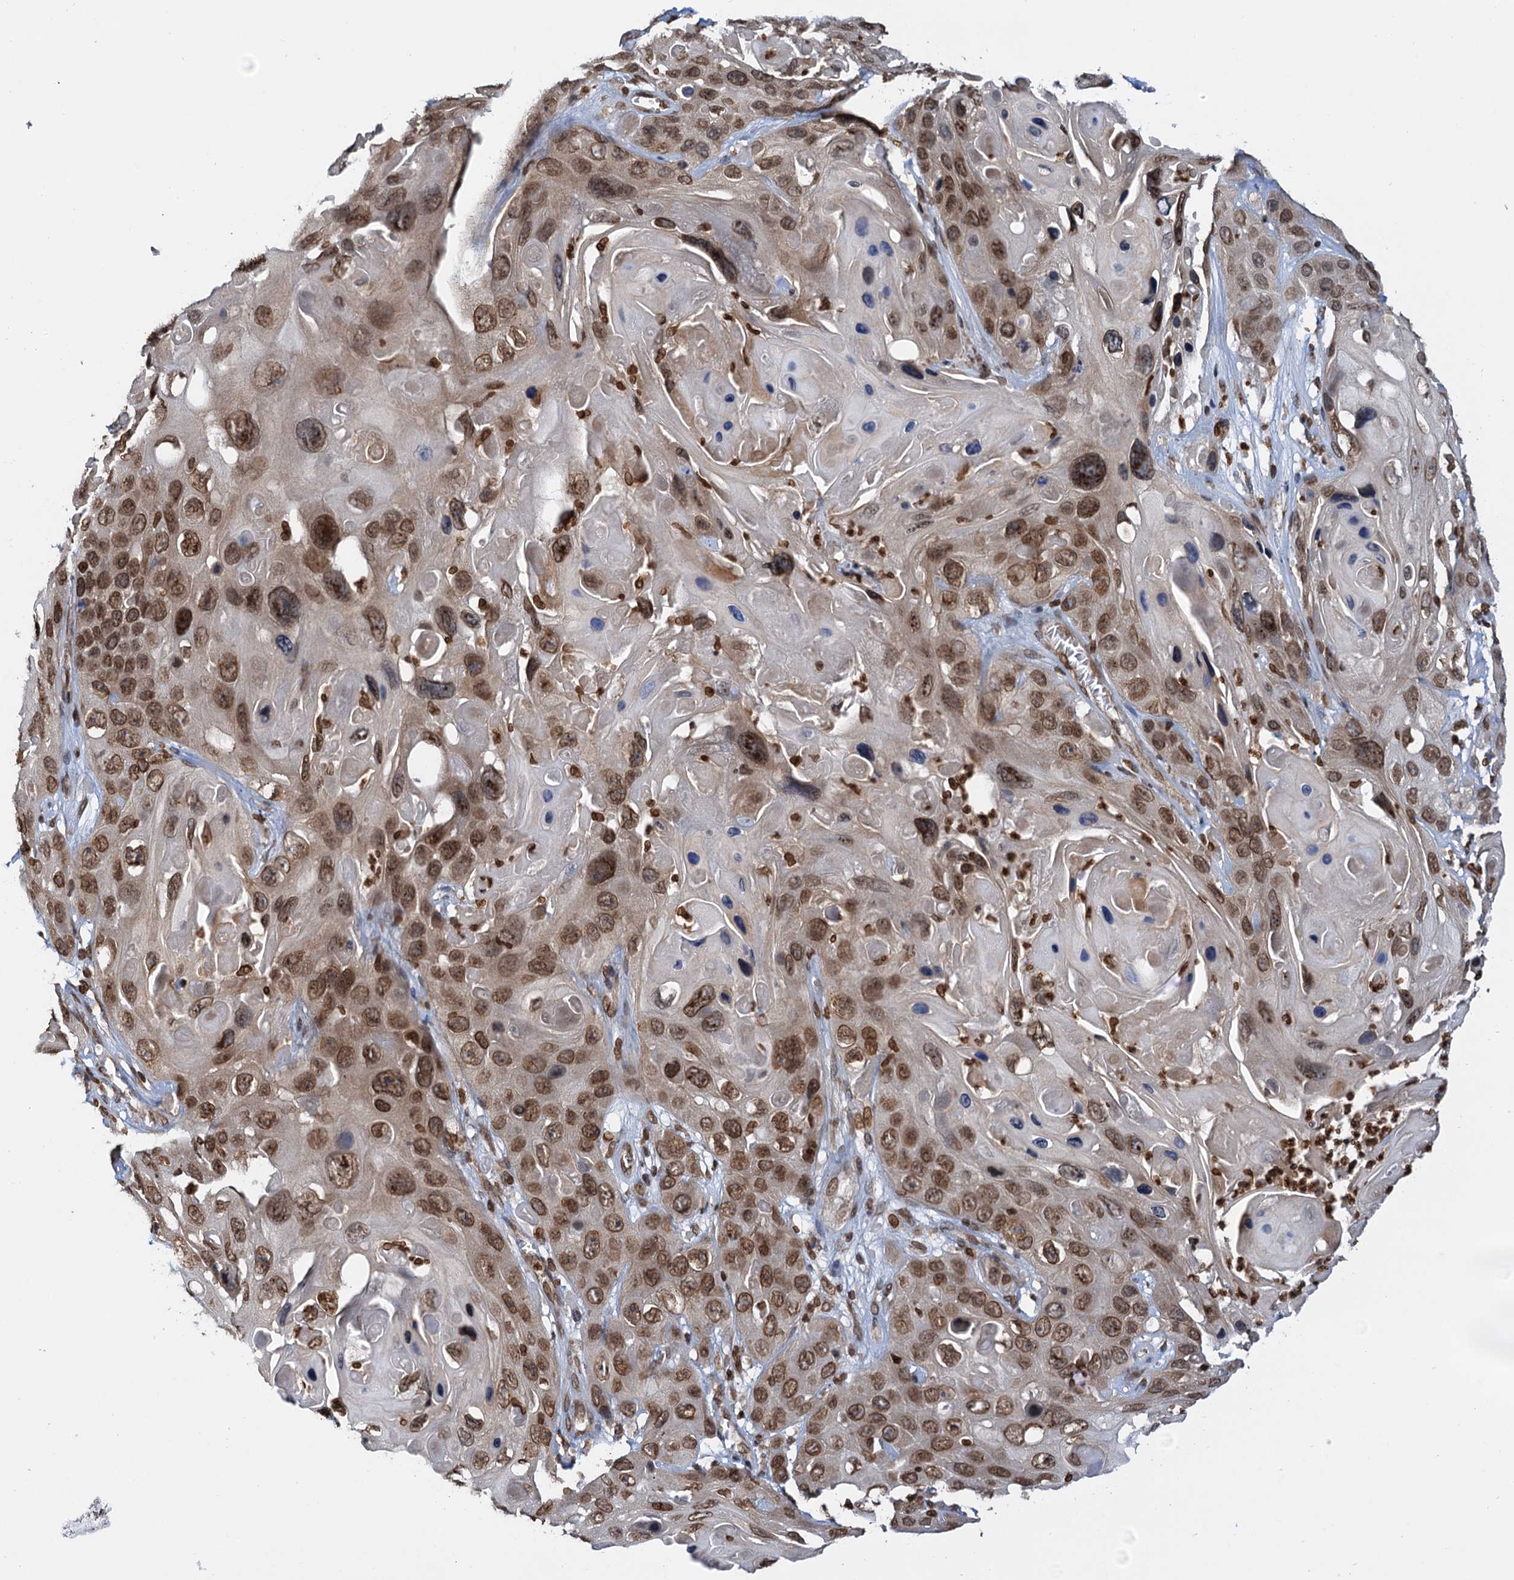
{"staining": {"intensity": "moderate", "quantity": ">75%", "location": "nuclear"}, "tissue": "skin cancer", "cell_type": "Tumor cells", "image_type": "cancer", "snomed": [{"axis": "morphology", "description": "Squamous cell carcinoma, NOS"}, {"axis": "topography", "description": "Skin"}], "caption": "A micrograph of skin squamous cell carcinoma stained for a protein demonstrates moderate nuclear brown staining in tumor cells. (DAB (3,3'-diaminobenzidine) IHC with brightfield microscopy, high magnification).", "gene": "ZC3H13", "patient": {"sex": "male", "age": 55}}